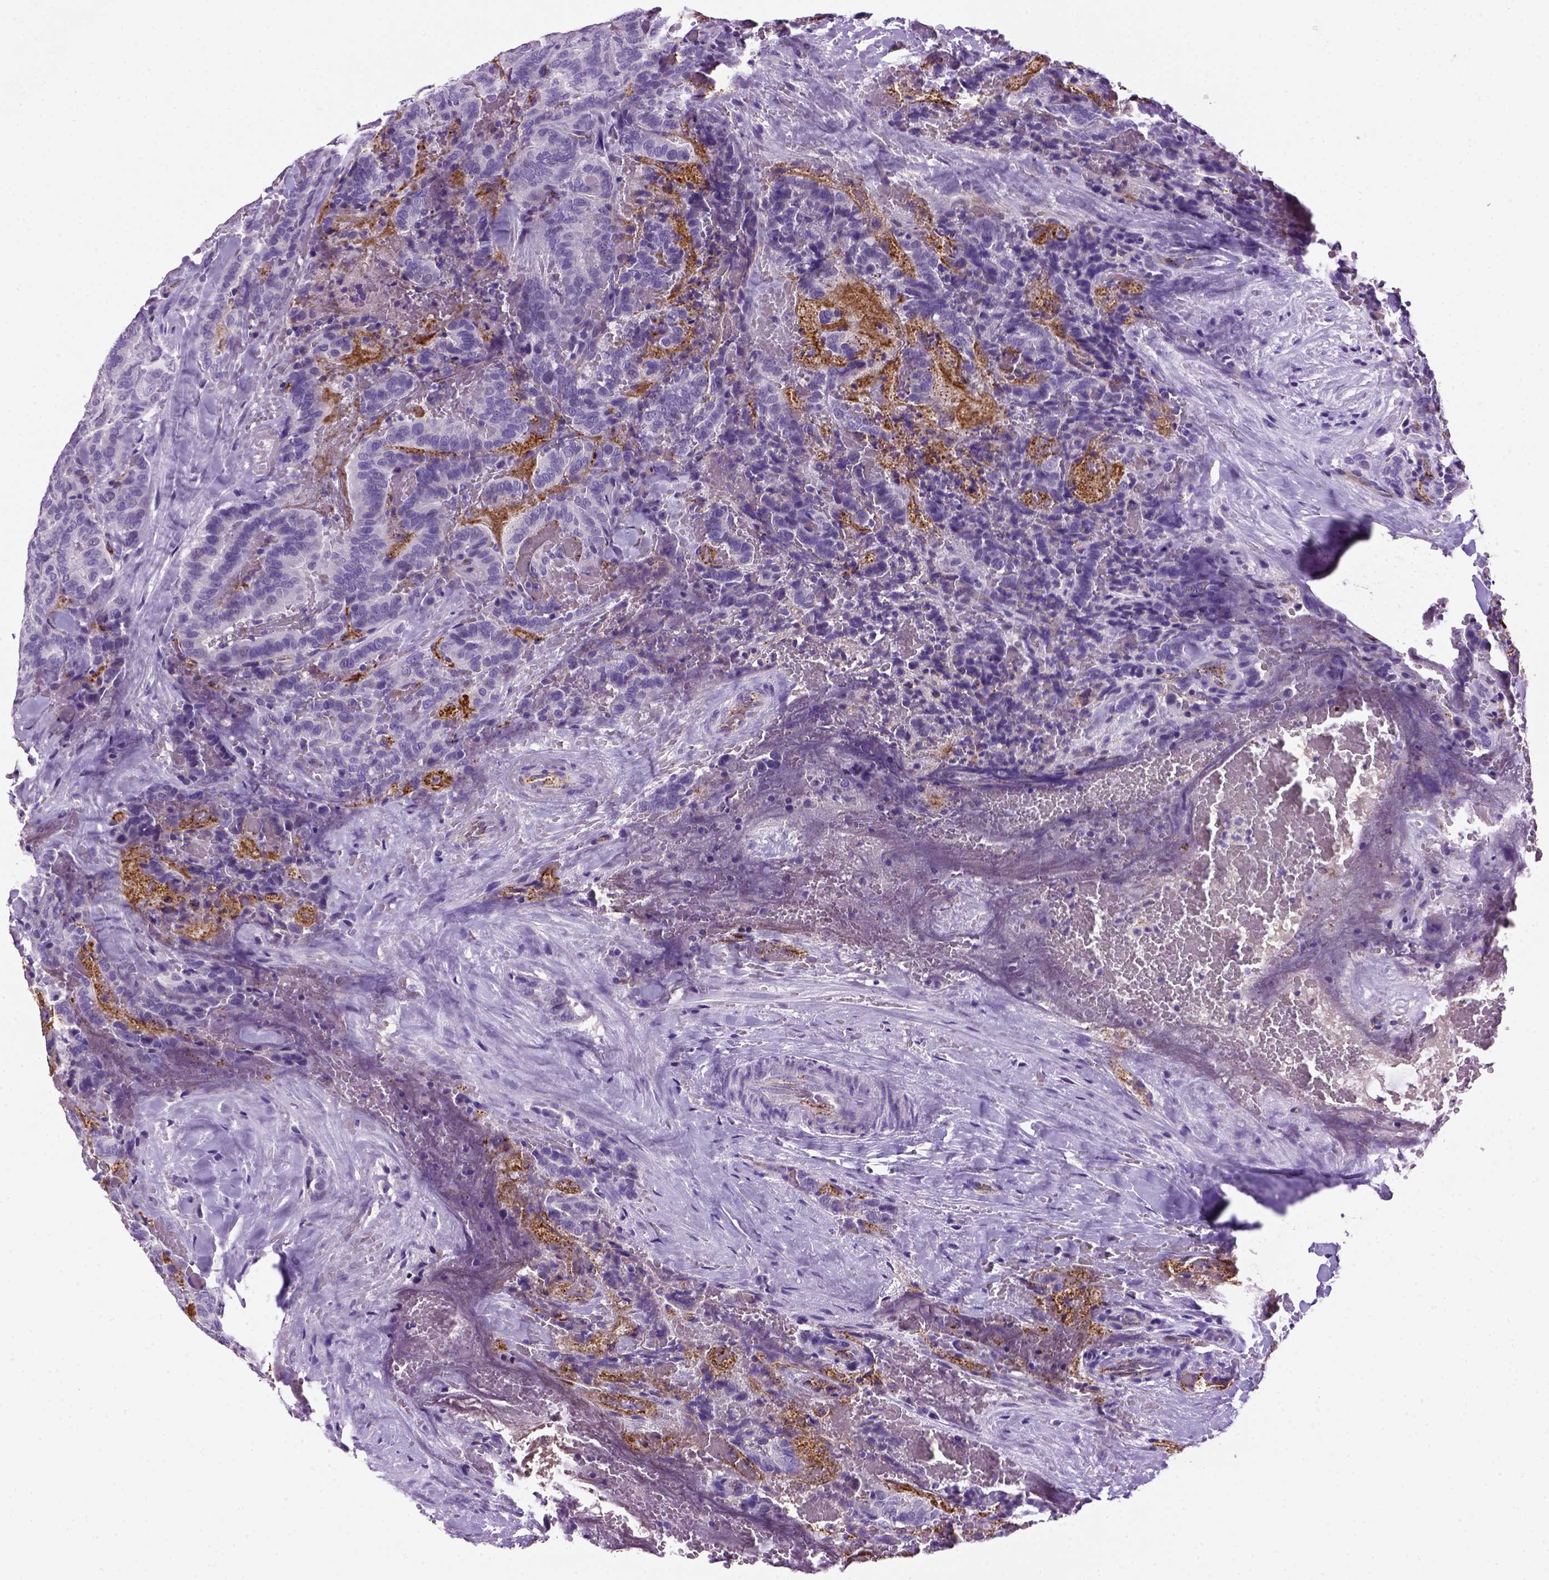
{"staining": {"intensity": "negative", "quantity": "none", "location": "none"}, "tissue": "thyroid cancer", "cell_type": "Tumor cells", "image_type": "cancer", "snomed": [{"axis": "morphology", "description": "Papillary adenocarcinoma, NOS"}, {"axis": "topography", "description": "Thyroid gland"}], "caption": "An immunohistochemistry image of thyroid cancer is shown. There is no staining in tumor cells of thyroid cancer. The staining is performed using DAB brown chromogen with nuclei counter-stained in using hematoxylin.", "gene": "VWF", "patient": {"sex": "male", "age": 61}}